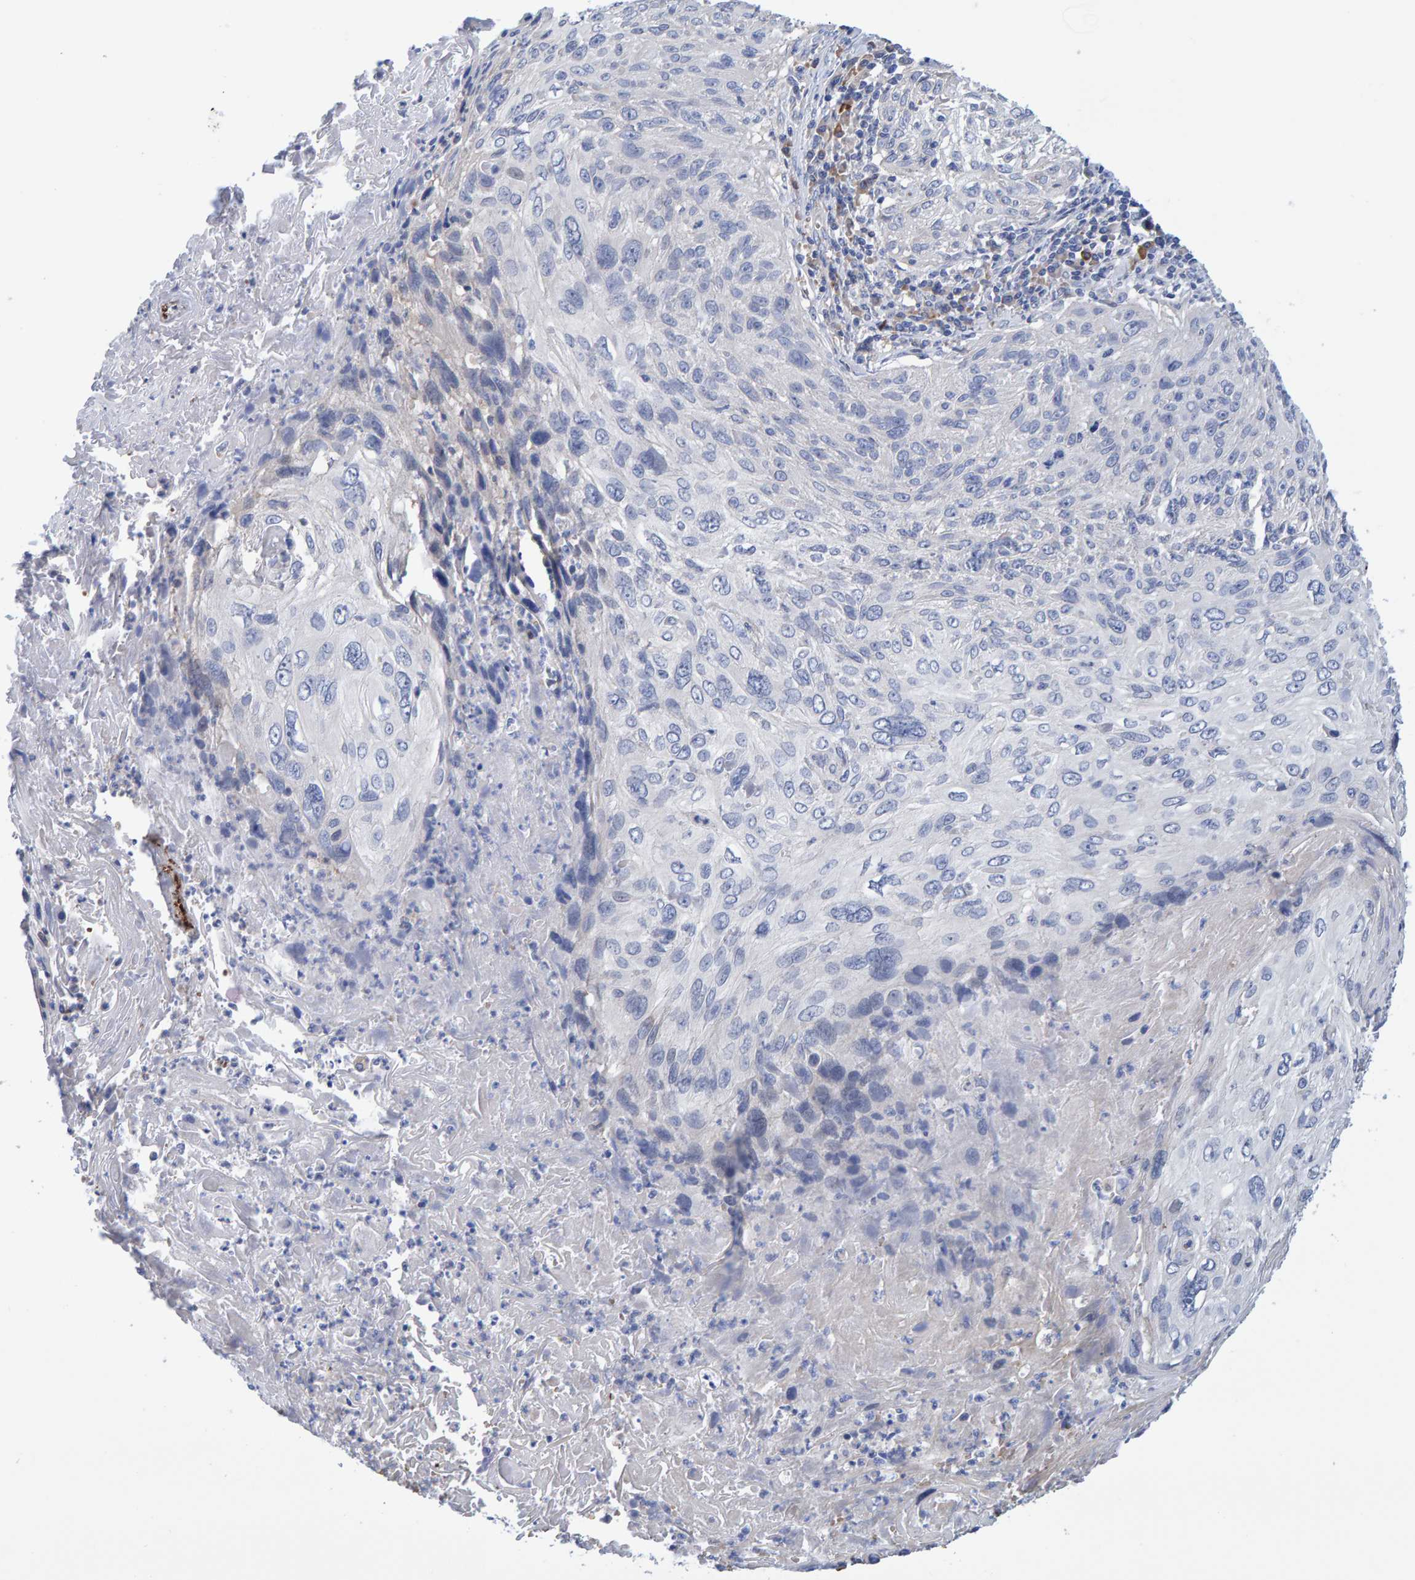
{"staining": {"intensity": "negative", "quantity": "none", "location": "none"}, "tissue": "cervical cancer", "cell_type": "Tumor cells", "image_type": "cancer", "snomed": [{"axis": "morphology", "description": "Squamous cell carcinoma, NOS"}, {"axis": "topography", "description": "Cervix"}], "caption": "Immunohistochemistry (IHC) micrograph of cervical cancer (squamous cell carcinoma) stained for a protein (brown), which shows no staining in tumor cells.", "gene": "VPS9D1", "patient": {"sex": "female", "age": 51}}